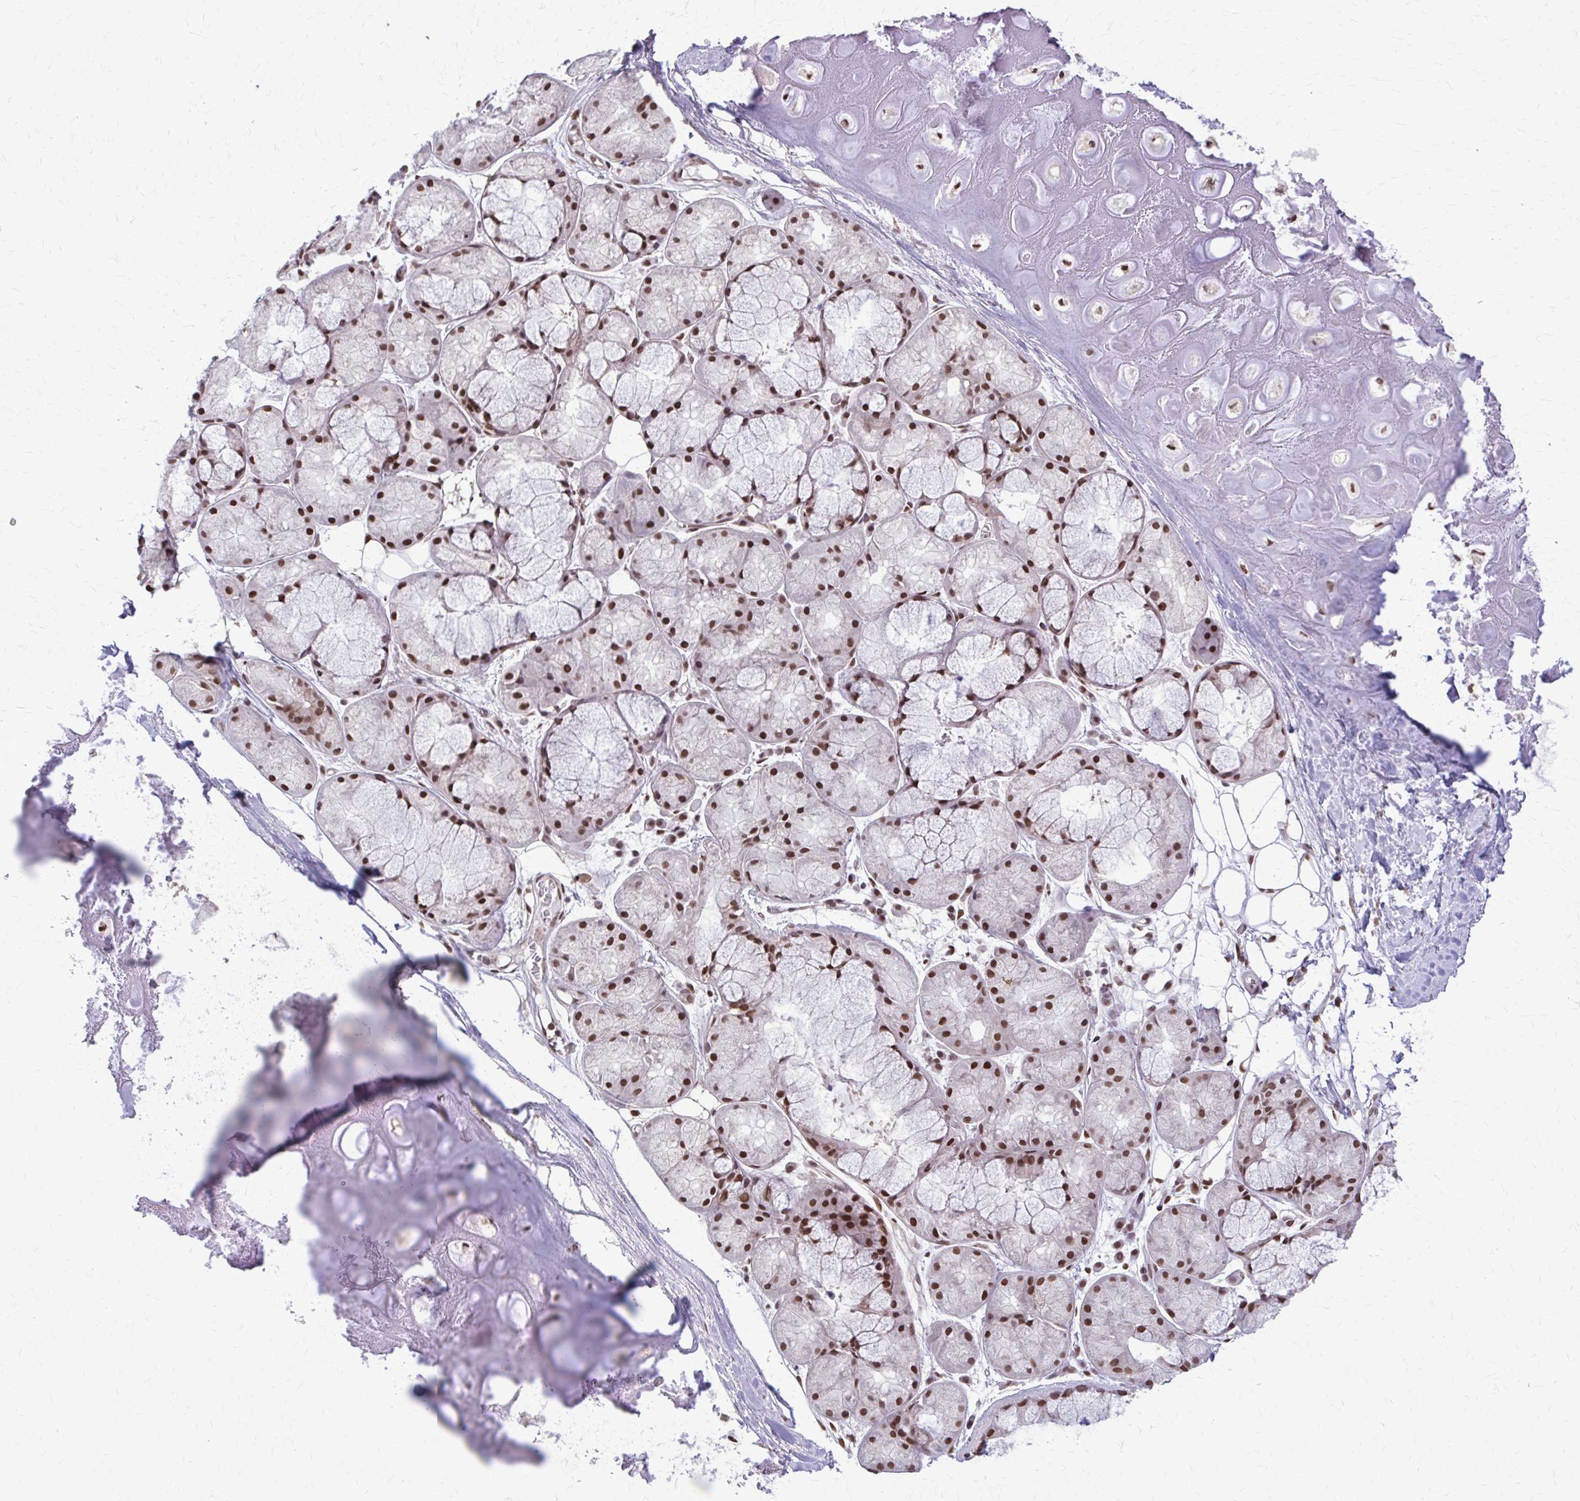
{"staining": {"intensity": "negative", "quantity": "none", "location": "none"}, "tissue": "adipose tissue", "cell_type": "Adipocytes", "image_type": "normal", "snomed": [{"axis": "morphology", "description": "Normal tissue, NOS"}, {"axis": "topography", "description": "Lymph node"}, {"axis": "topography", "description": "Cartilage tissue"}, {"axis": "topography", "description": "Nasopharynx"}], "caption": "Benign adipose tissue was stained to show a protein in brown. There is no significant staining in adipocytes.", "gene": "TTF1", "patient": {"sex": "male", "age": 63}}